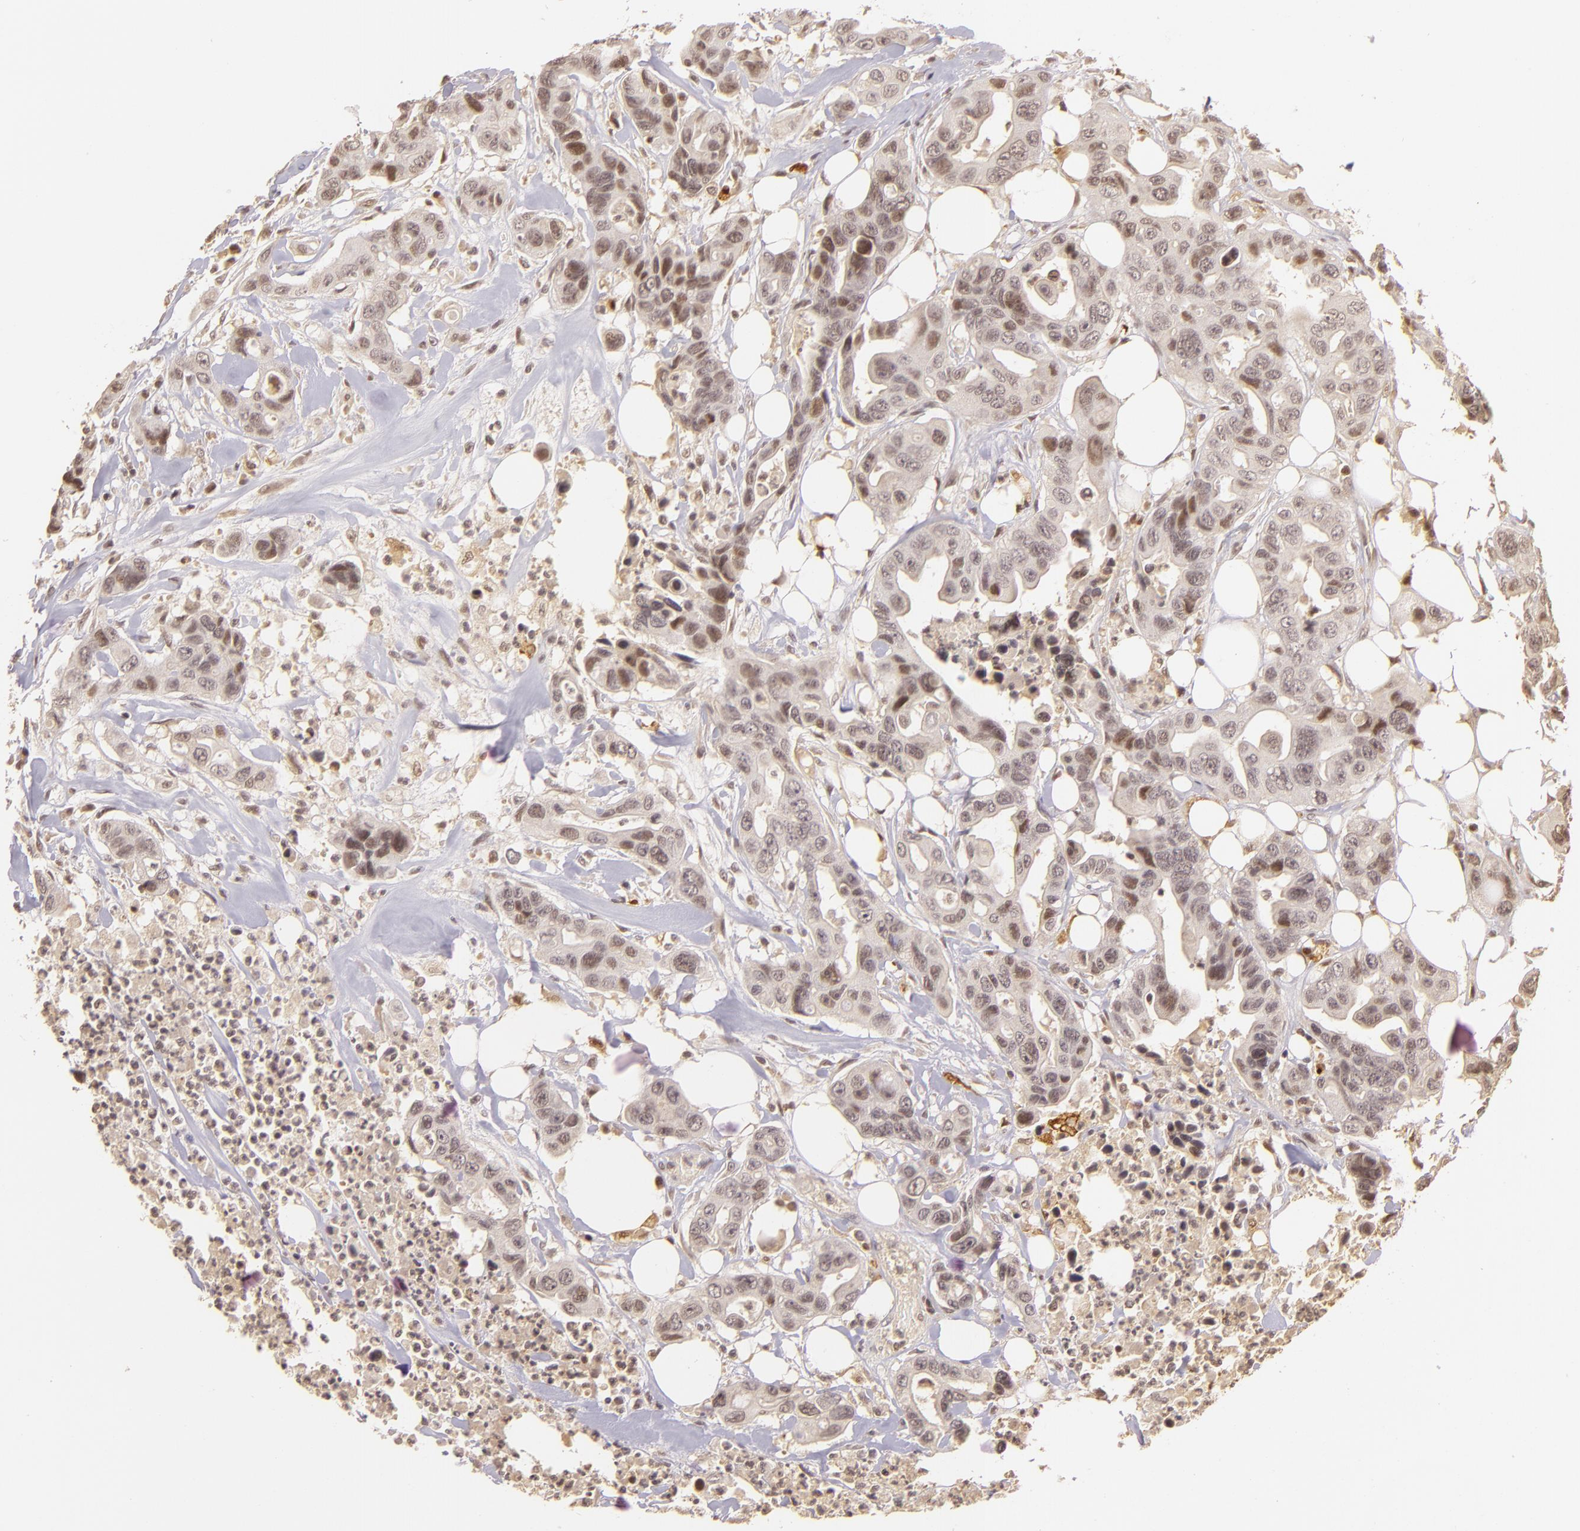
{"staining": {"intensity": "moderate", "quantity": "25%-75%", "location": "nuclear"}, "tissue": "colorectal cancer", "cell_type": "Tumor cells", "image_type": "cancer", "snomed": [{"axis": "morphology", "description": "Adenocarcinoma, NOS"}, {"axis": "topography", "description": "Colon"}], "caption": "Colorectal cancer stained for a protein demonstrates moderate nuclear positivity in tumor cells.", "gene": "TXNRD2", "patient": {"sex": "female", "age": 70}}